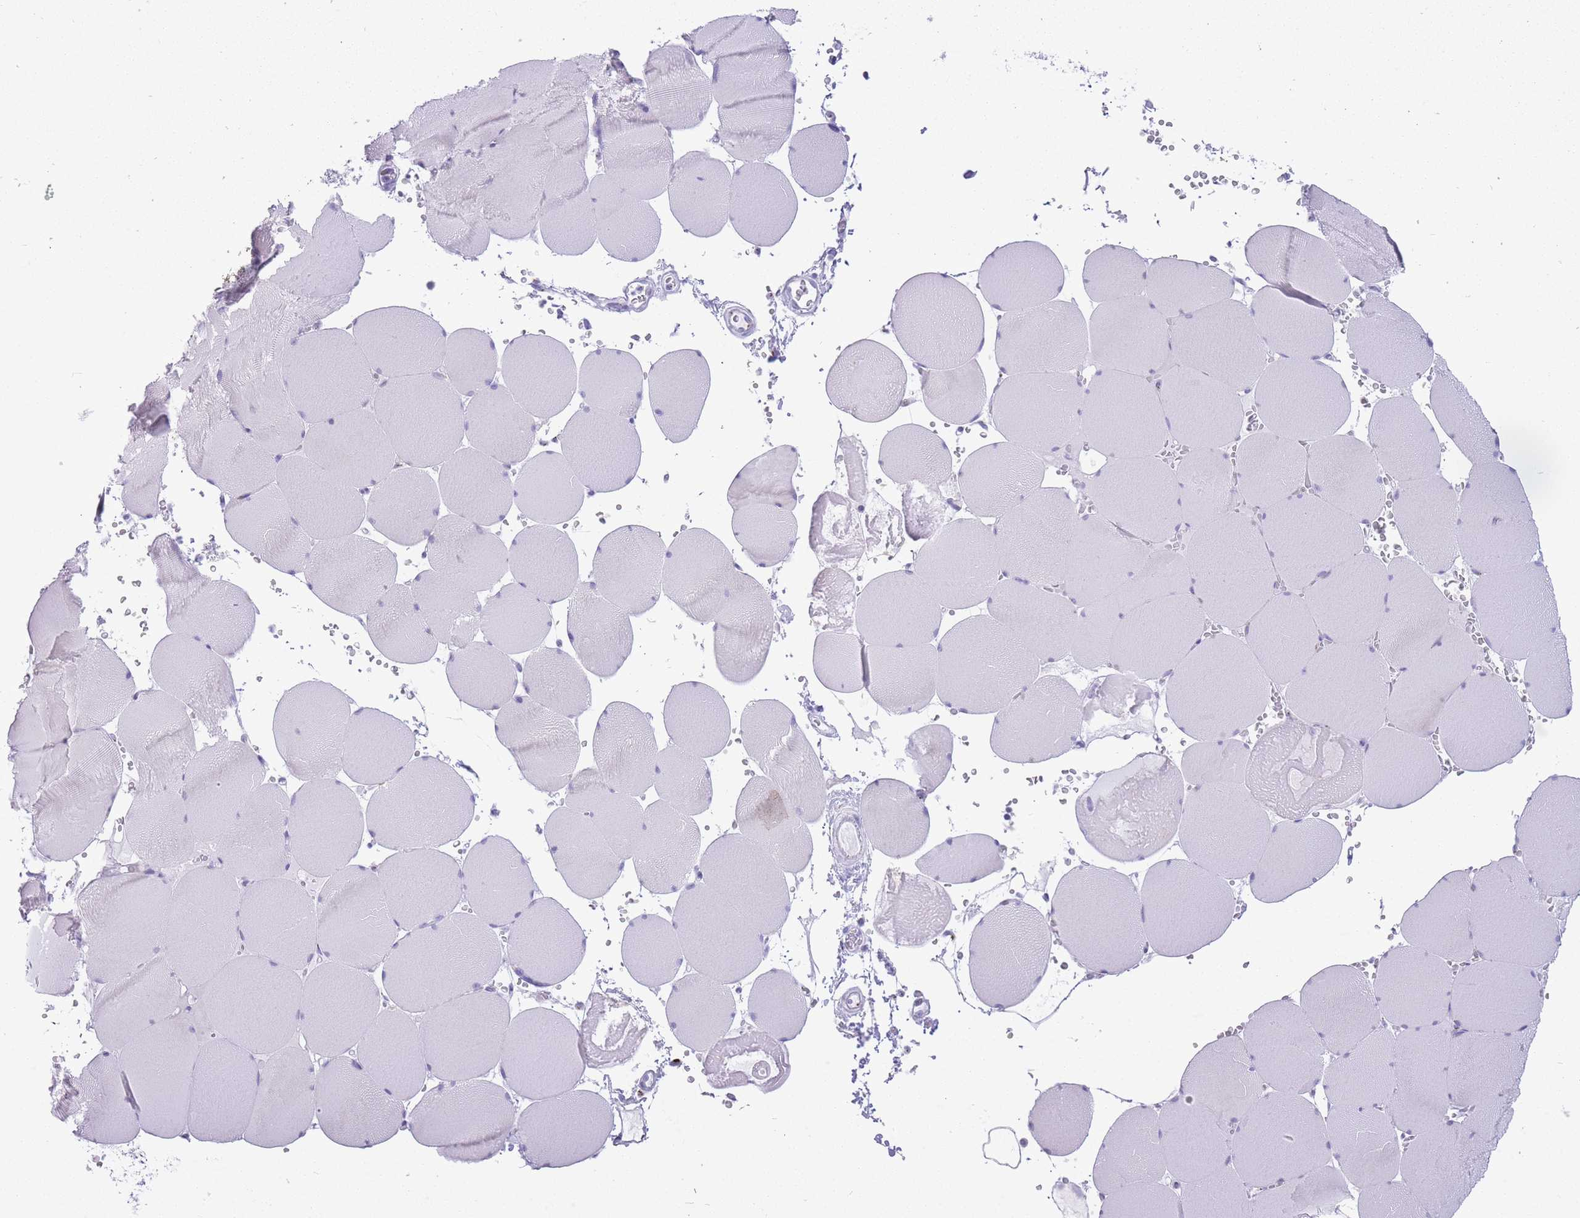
{"staining": {"intensity": "weak", "quantity": "<25%", "location": "cytoplasmic/membranous"}, "tissue": "skeletal muscle", "cell_type": "Myocytes", "image_type": "normal", "snomed": [{"axis": "morphology", "description": "Normal tissue, NOS"}, {"axis": "topography", "description": "Skeletal muscle"}, {"axis": "topography", "description": "Head-Neck"}], "caption": "An immunohistochemistry (IHC) photomicrograph of unremarkable skeletal muscle is shown. There is no staining in myocytes of skeletal muscle. (DAB (3,3'-diaminobenzidine) immunohistochemistry (IHC) visualized using brightfield microscopy, high magnification).", "gene": "B4GALT2", "patient": {"sex": "male", "age": 66}}